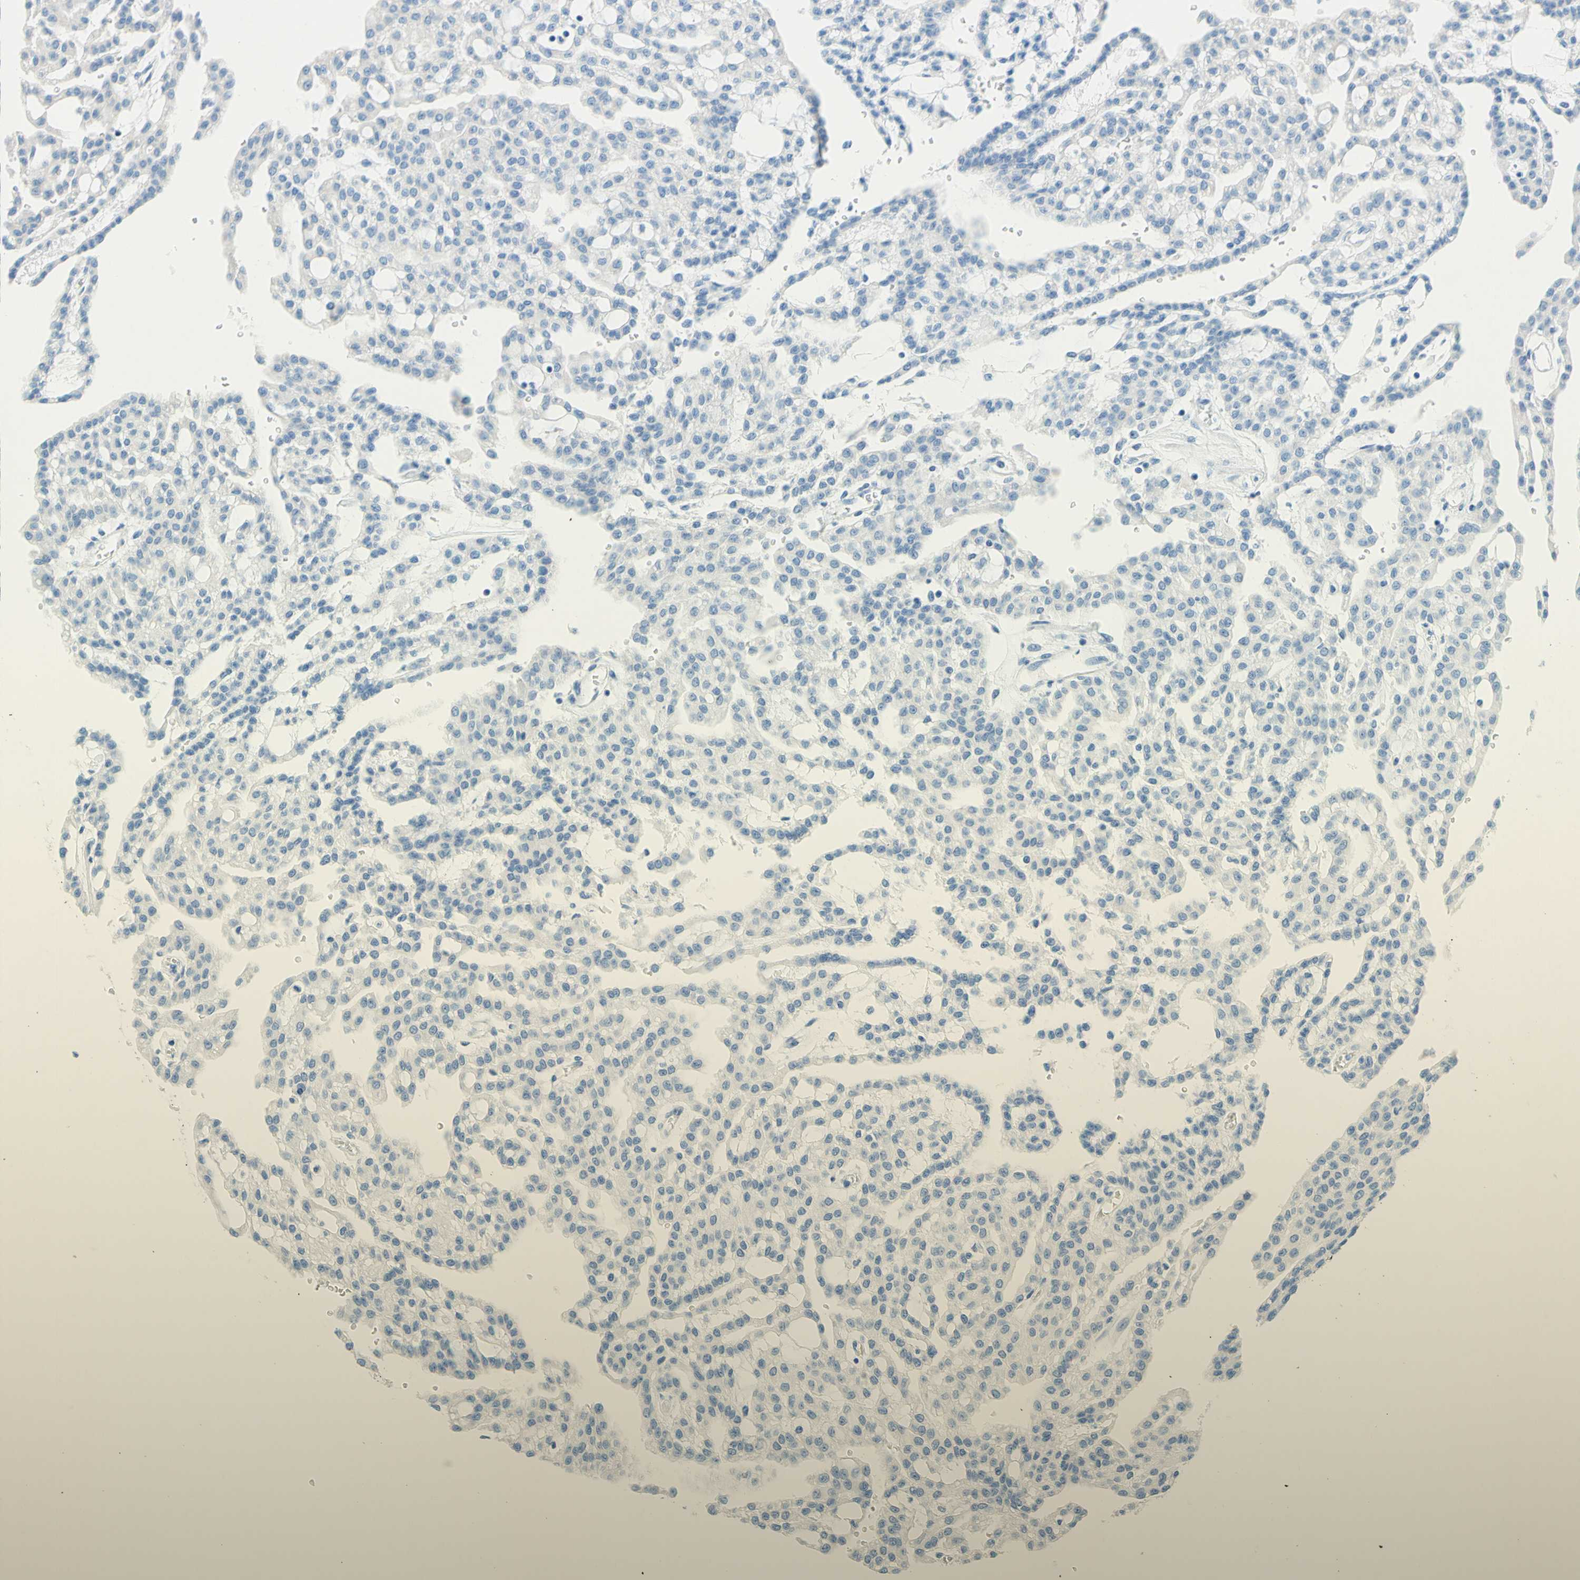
{"staining": {"intensity": "negative", "quantity": "none", "location": "none"}, "tissue": "renal cancer", "cell_type": "Tumor cells", "image_type": "cancer", "snomed": [{"axis": "morphology", "description": "Adenocarcinoma, NOS"}, {"axis": "topography", "description": "Kidney"}], "caption": "High magnification brightfield microscopy of renal cancer (adenocarcinoma) stained with DAB (brown) and counterstained with hematoxylin (blue): tumor cells show no significant staining. (DAB (3,3'-diaminobenzidine) immunohistochemistry (IHC) visualized using brightfield microscopy, high magnification).", "gene": "SLC46A1", "patient": {"sex": "male", "age": 63}}